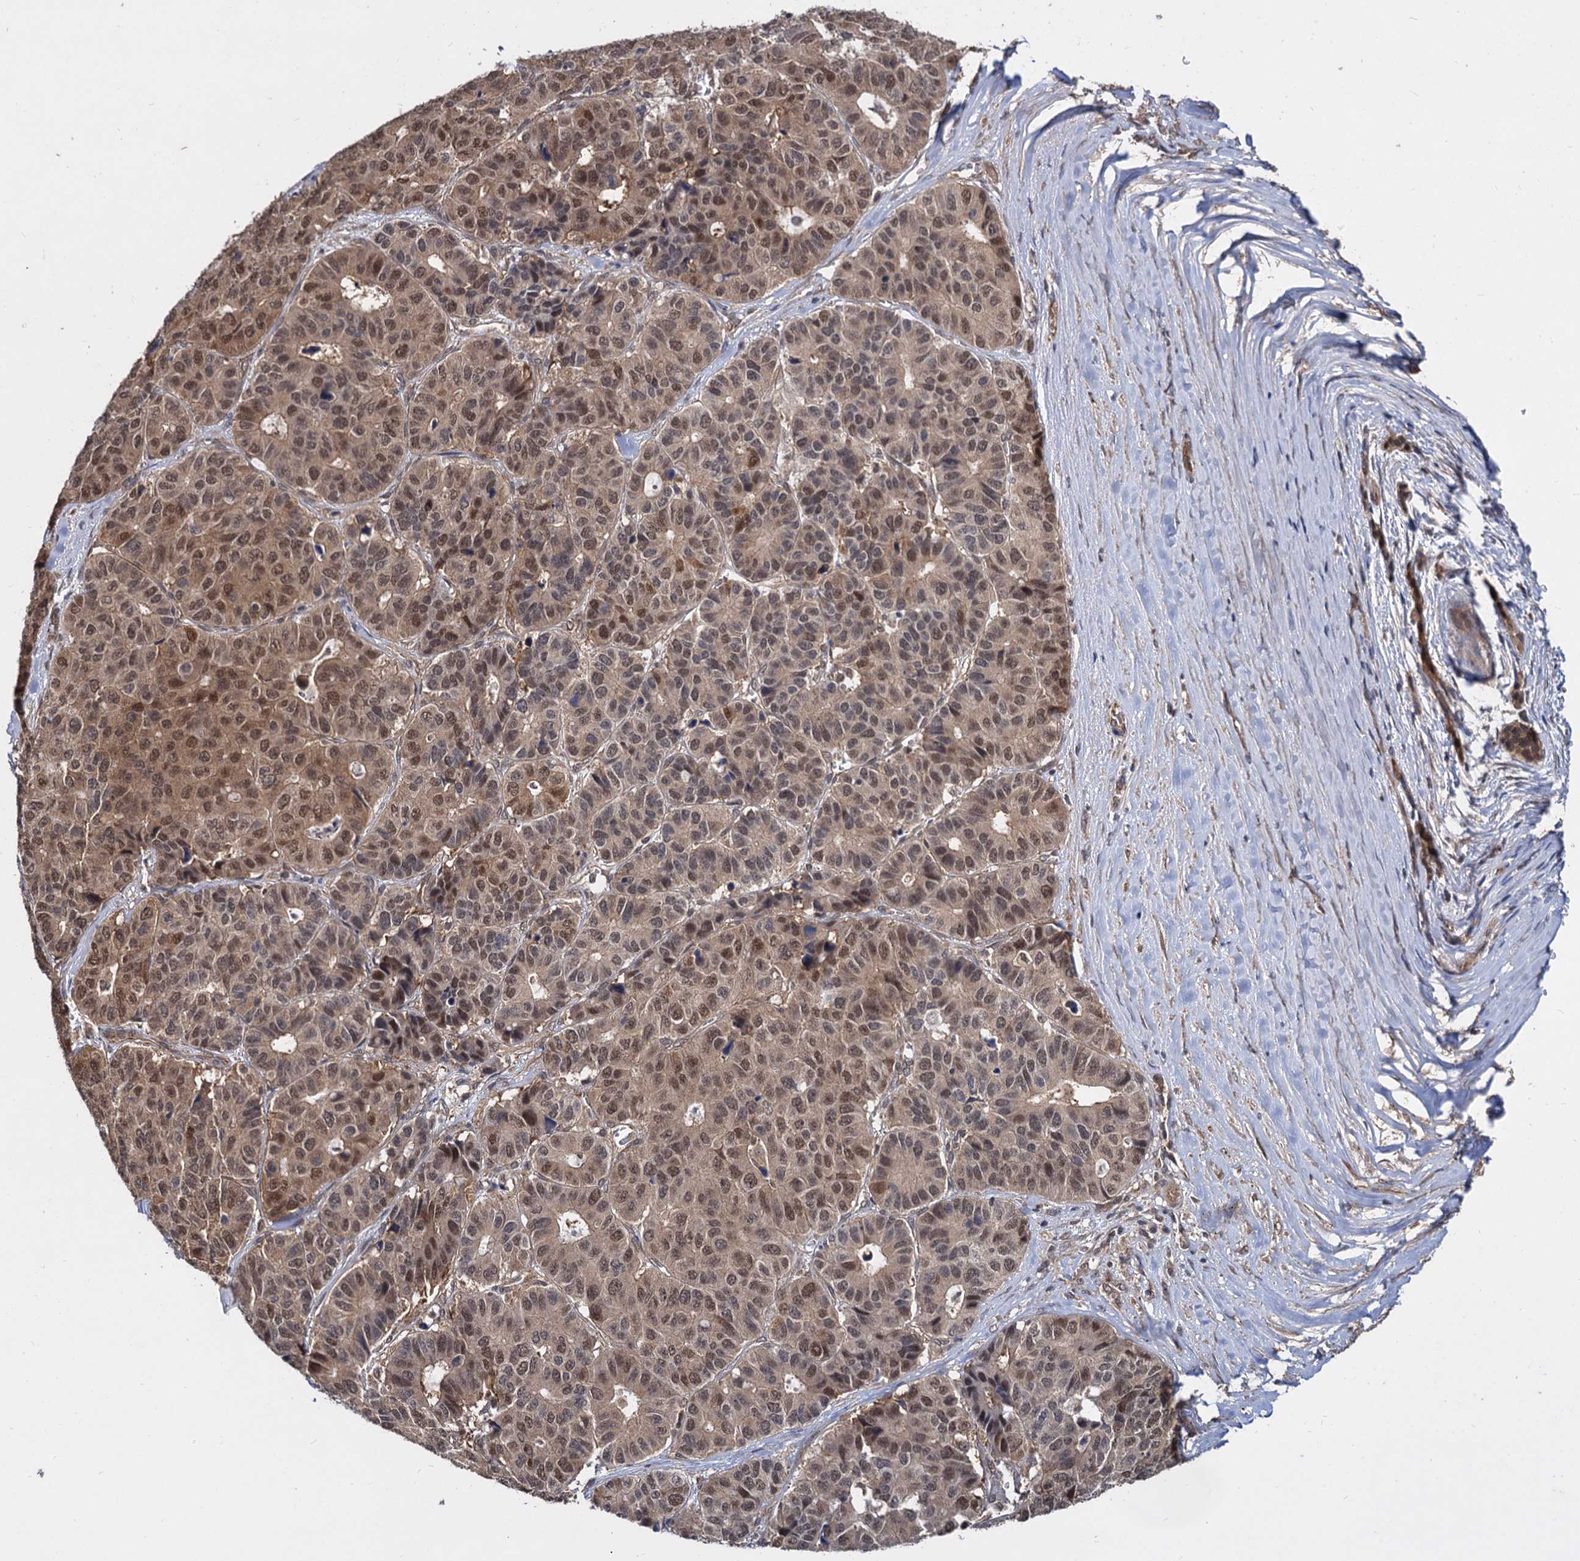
{"staining": {"intensity": "moderate", "quantity": ">75%", "location": "cytoplasmic/membranous,nuclear"}, "tissue": "pancreatic cancer", "cell_type": "Tumor cells", "image_type": "cancer", "snomed": [{"axis": "morphology", "description": "Adenocarcinoma, NOS"}, {"axis": "topography", "description": "Pancreas"}], "caption": "Pancreatic cancer stained for a protein (brown) shows moderate cytoplasmic/membranous and nuclear positive staining in approximately >75% of tumor cells.", "gene": "PSMD4", "patient": {"sex": "male", "age": 50}}